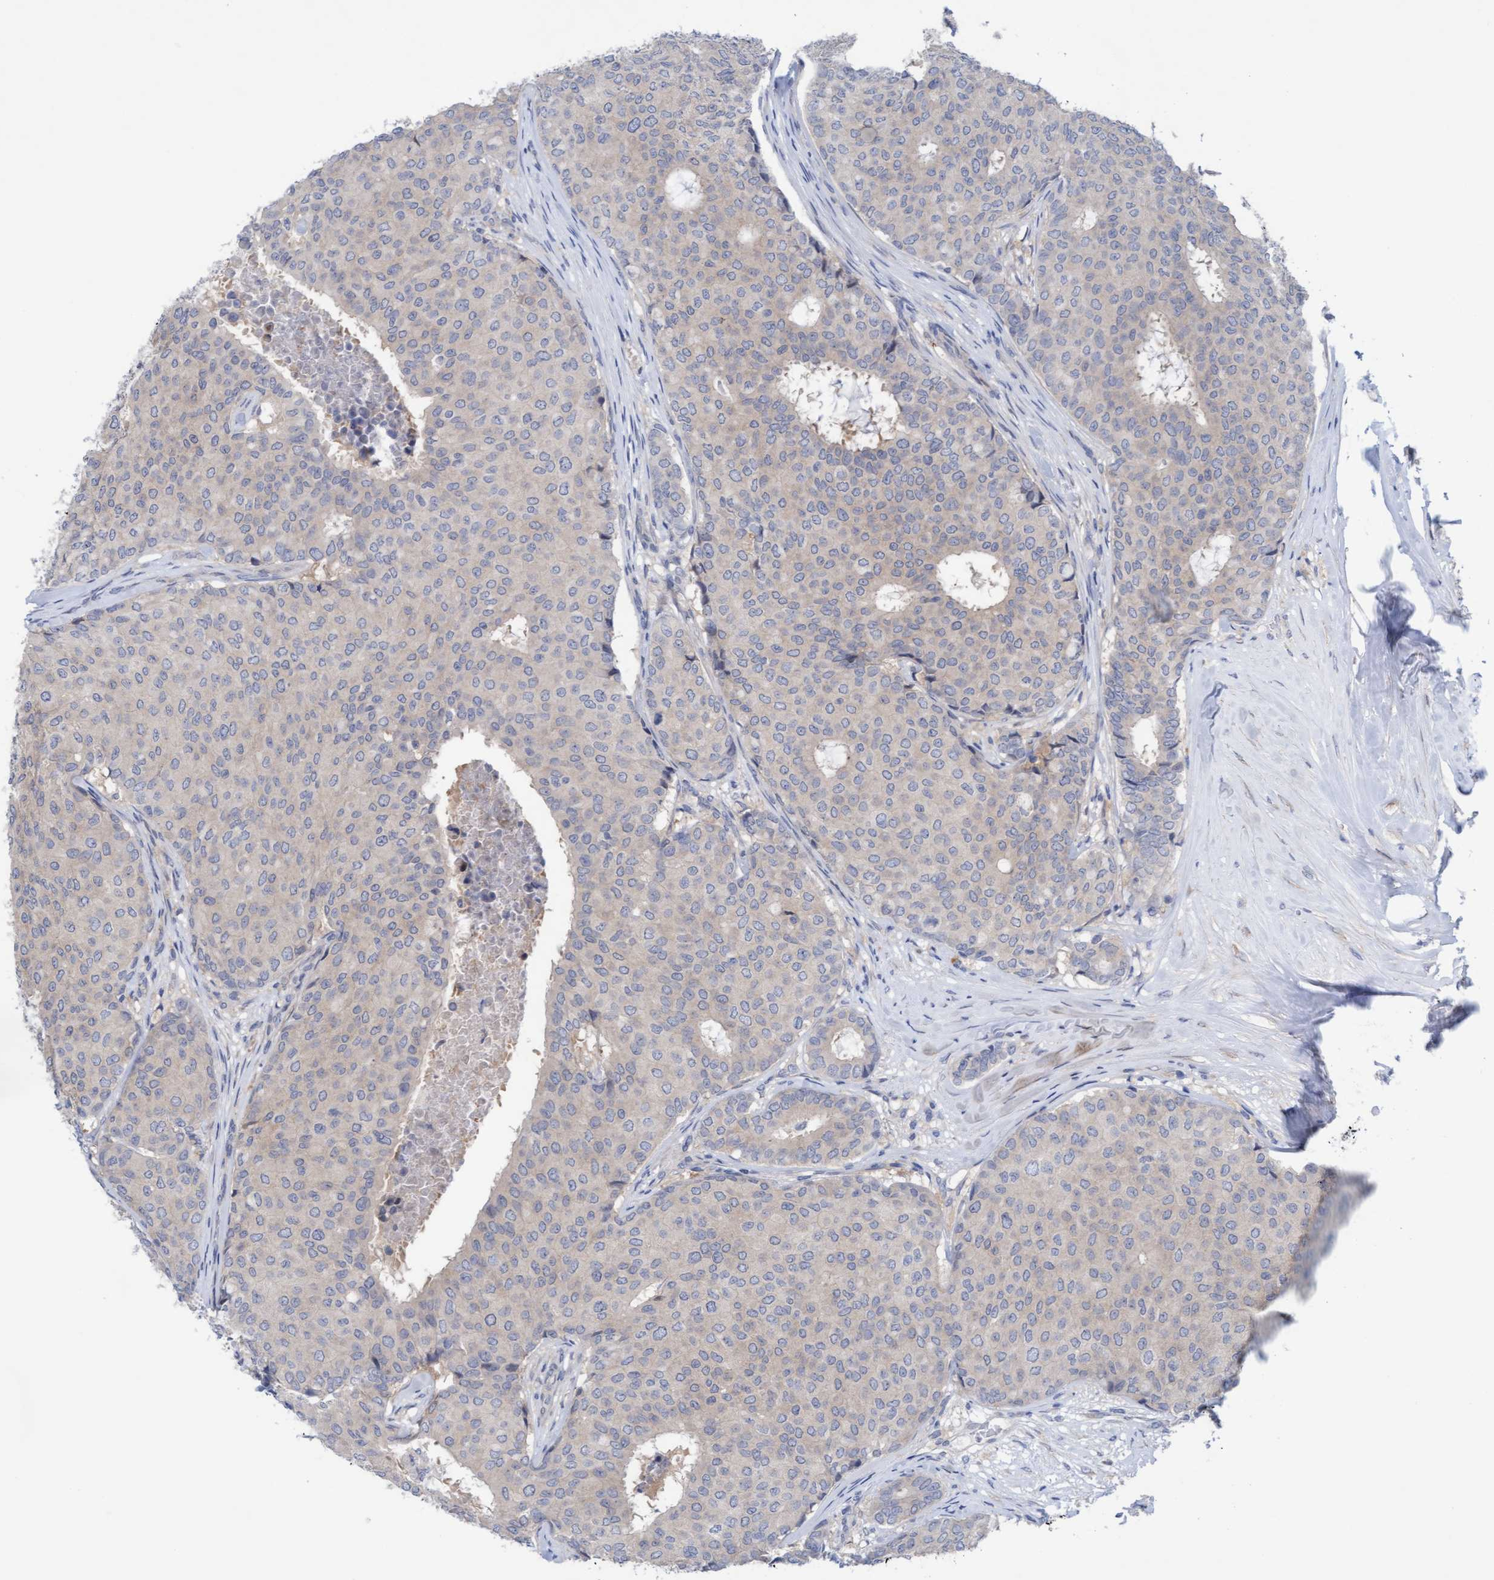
{"staining": {"intensity": "negative", "quantity": "none", "location": "none"}, "tissue": "breast cancer", "cell_type": "Tumor cells", "image_type": "cancer", "snomed": [{"axis": "morphology", "description": "Duct carcinoma"}, {"axis": "topography", "description": "Breast"}], "caption": "High power microscopy image of an IHC micrograph of breast cancer, revealing no significant positivity in tumor cells.", "gene": "PLCD1", "patient": {"sex": "female", "age": 75}}